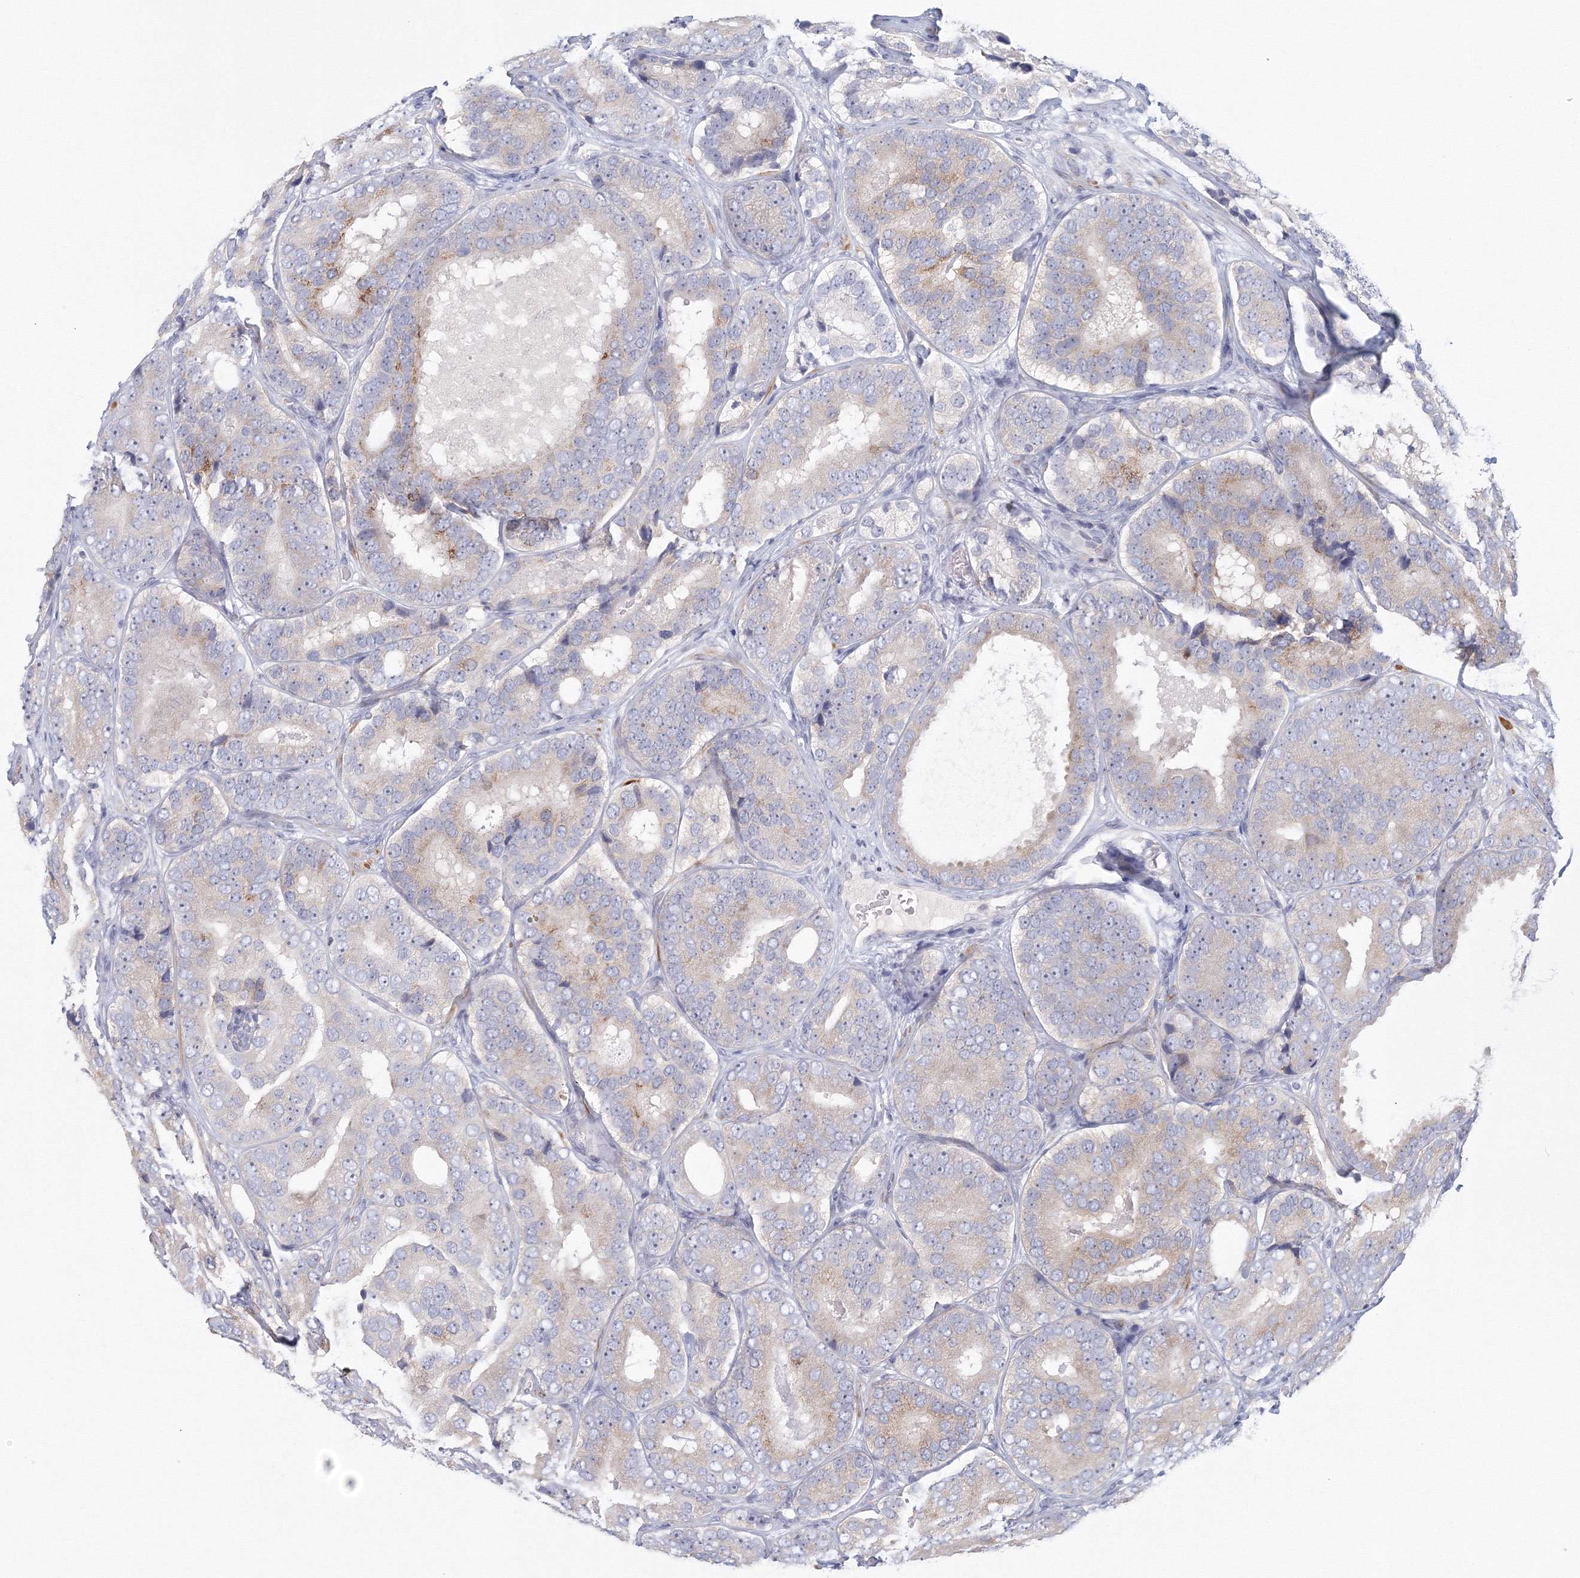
{"staining": {"intensity": "weak", "quantity": "<25%", "location": "cytoplasmic/membranous"}, "tissue": "prostate cancer", "cell_type": "Tumor cells", "image_type": "cancer", "snomed": [{"axis": "morphology", "description": "Adenocarcinoma, High grade"}, {"axis": "topography", "description": "Prostate"}], "caption": "Immunohistochemical staining of prostate high-grade adenocarcinoma displays no significant staining in tumor cells. The staining was performed using DAB to visualize the protein expression in brown, while the nuclei were stained in blue with hematoxylin (Magnification: 20x).", "gene": "TACC2", "patient": {"sex": "male", "age": 56}}